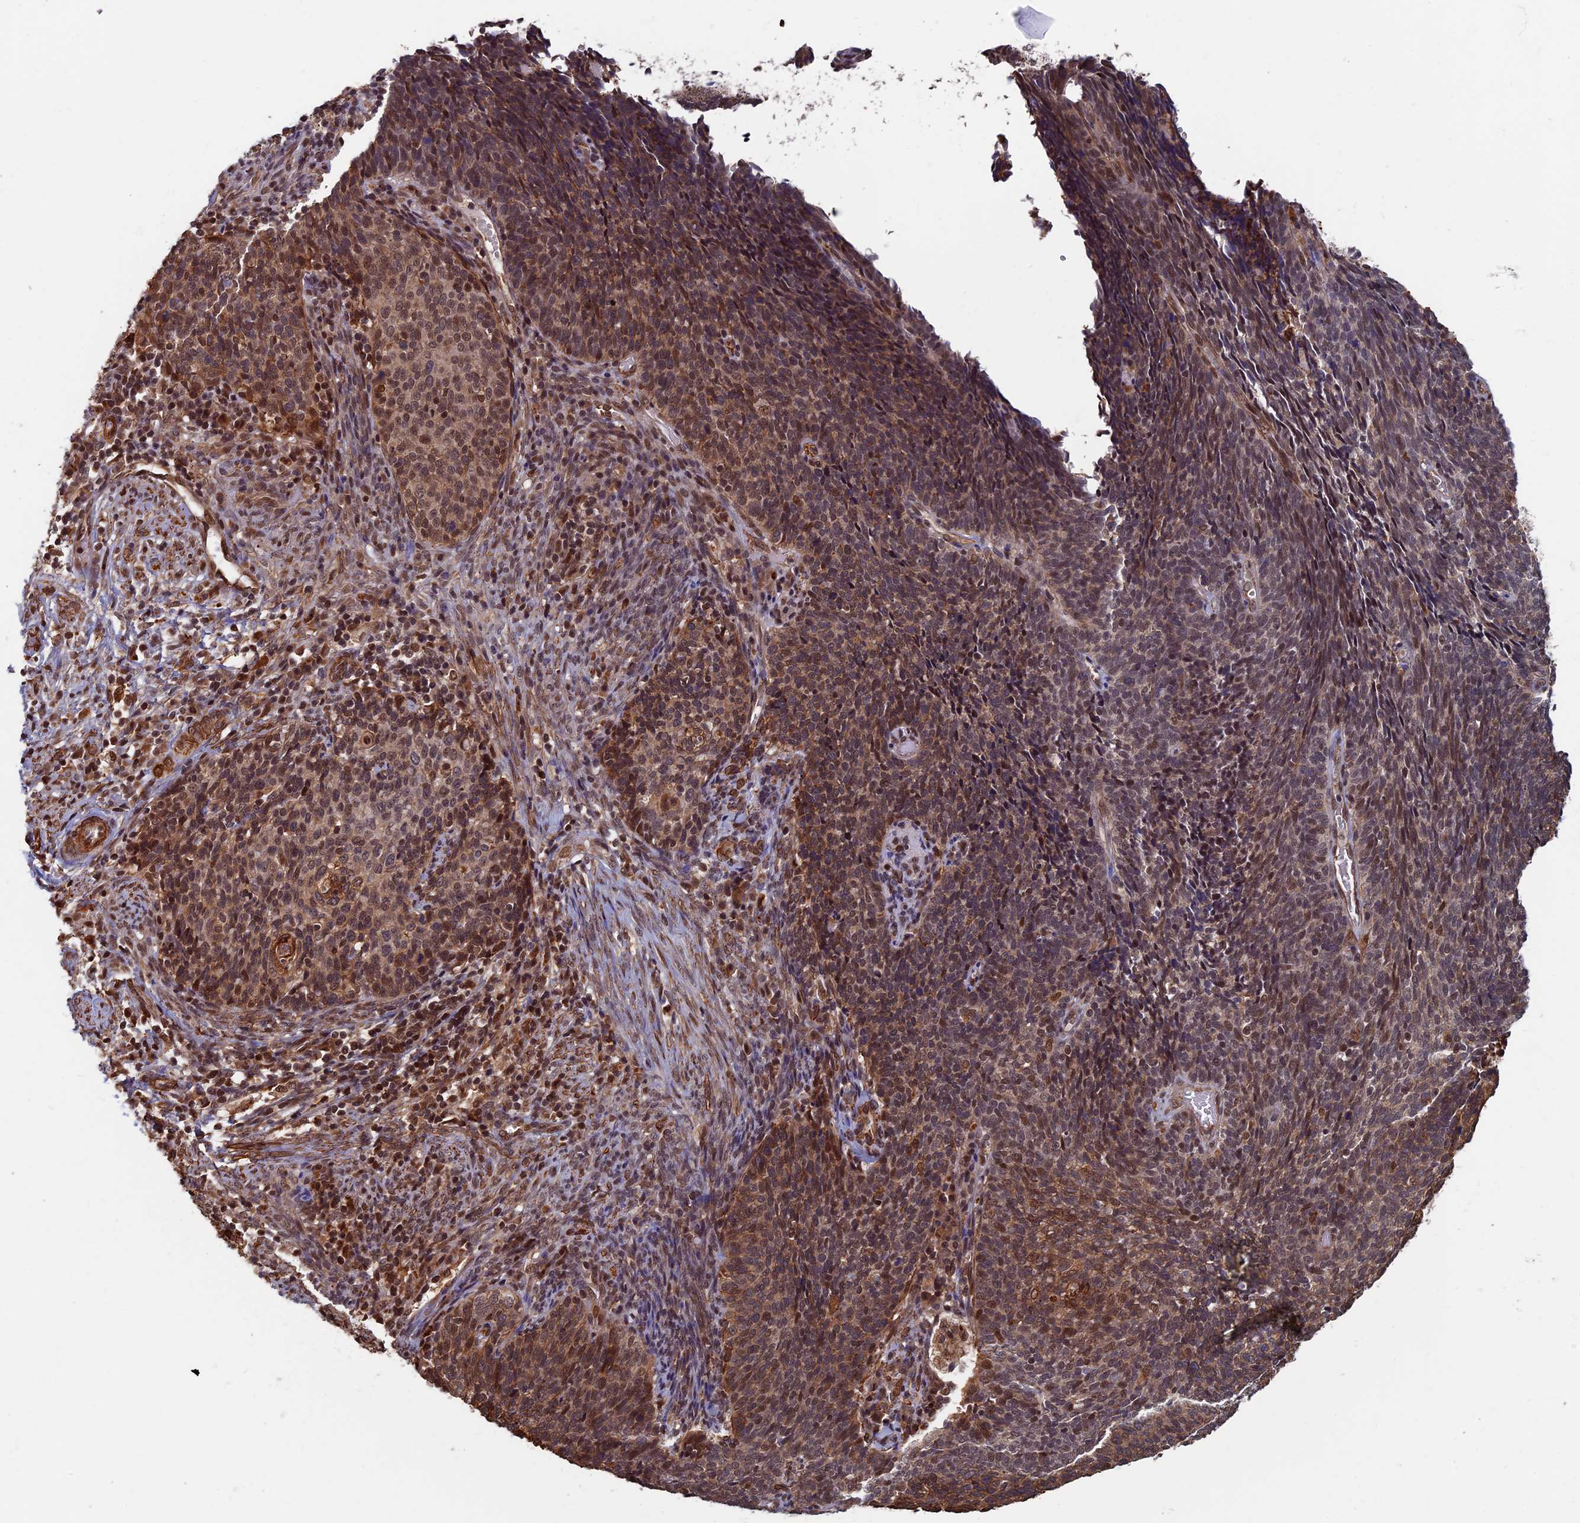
{"staining": {"intensity": "moderate", "quantity": "25%-75%", "location": "cytoplasmic/membranous,nuclear"}, "tissue": "cervical cancer", "cell_type": "Tumor cells", "image_type": "cancer", "snomed": [{"axis": "morphology", "description": "Squamous cell carcinoma, NOS"}, {"axis": "topography", "description": "Cervix"}], "caption": "Moderate cytoplasmic/membranous and nuclear expression is appreciated in about 25%-75% of tumor cells in cervical cancer (squamous cell carcinoma).", "gene": "CTDP1", "patient": {"sex": "female", "age": 39}}